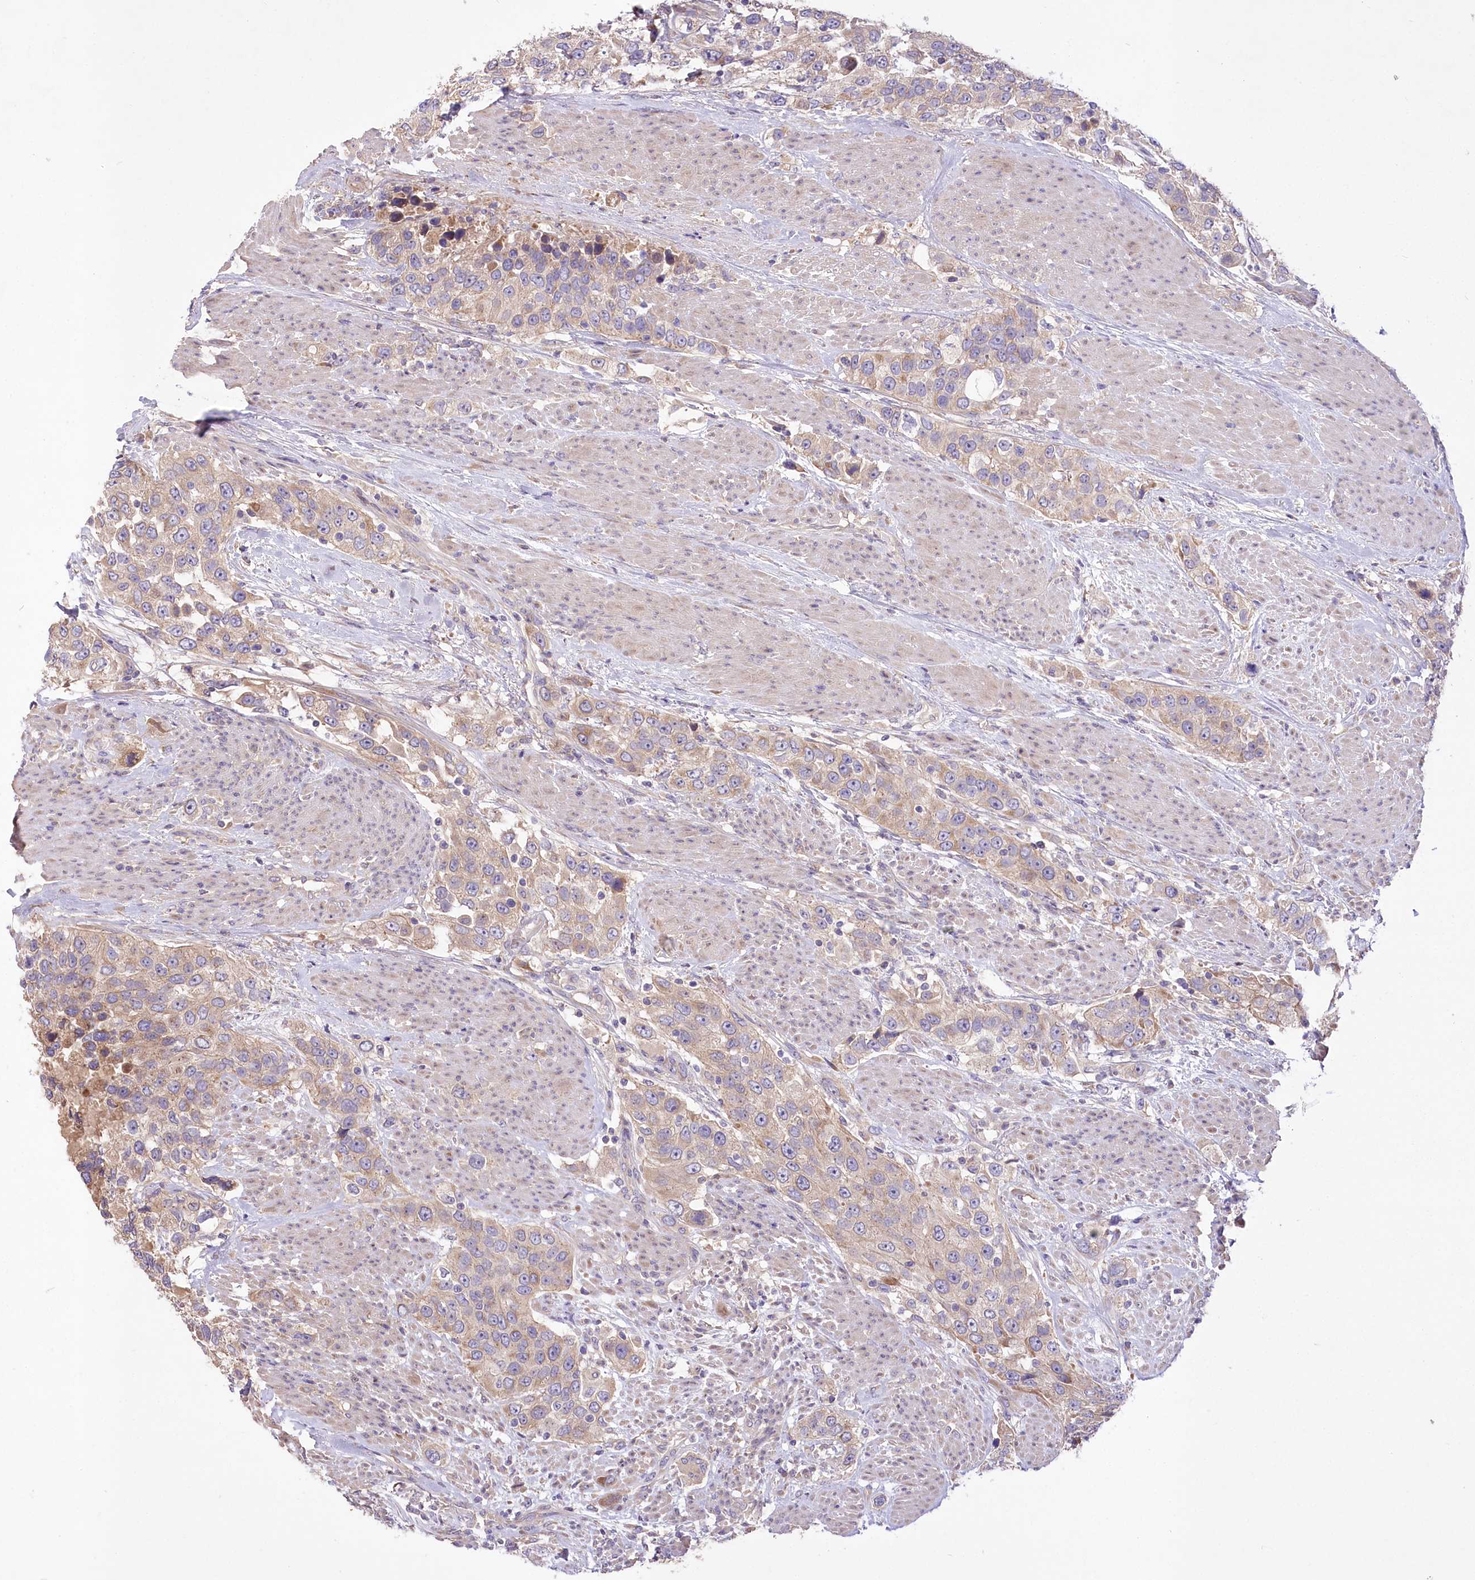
{"staining": {"intensity": "weak", "quantity": "25%-75%", "location": "cytoplasmic/membranous"}, "tissue": "urothelial cancer", "cell_type": "Tumor cells", "image_type": "cancer", "snomed": [{"axis": "morphology", "description": "Urothelial carcinoma, High grade"}, {"axis": "topography", "description": "Urinary bladder"}], "caption": "Tumor cells exhibit weak cytoplasmic/membranous positivity in approximately 25%-75% of cells in urothelial cancer.", "gene": "PBLD", "patient": {"sex": "female", "age": 80}}